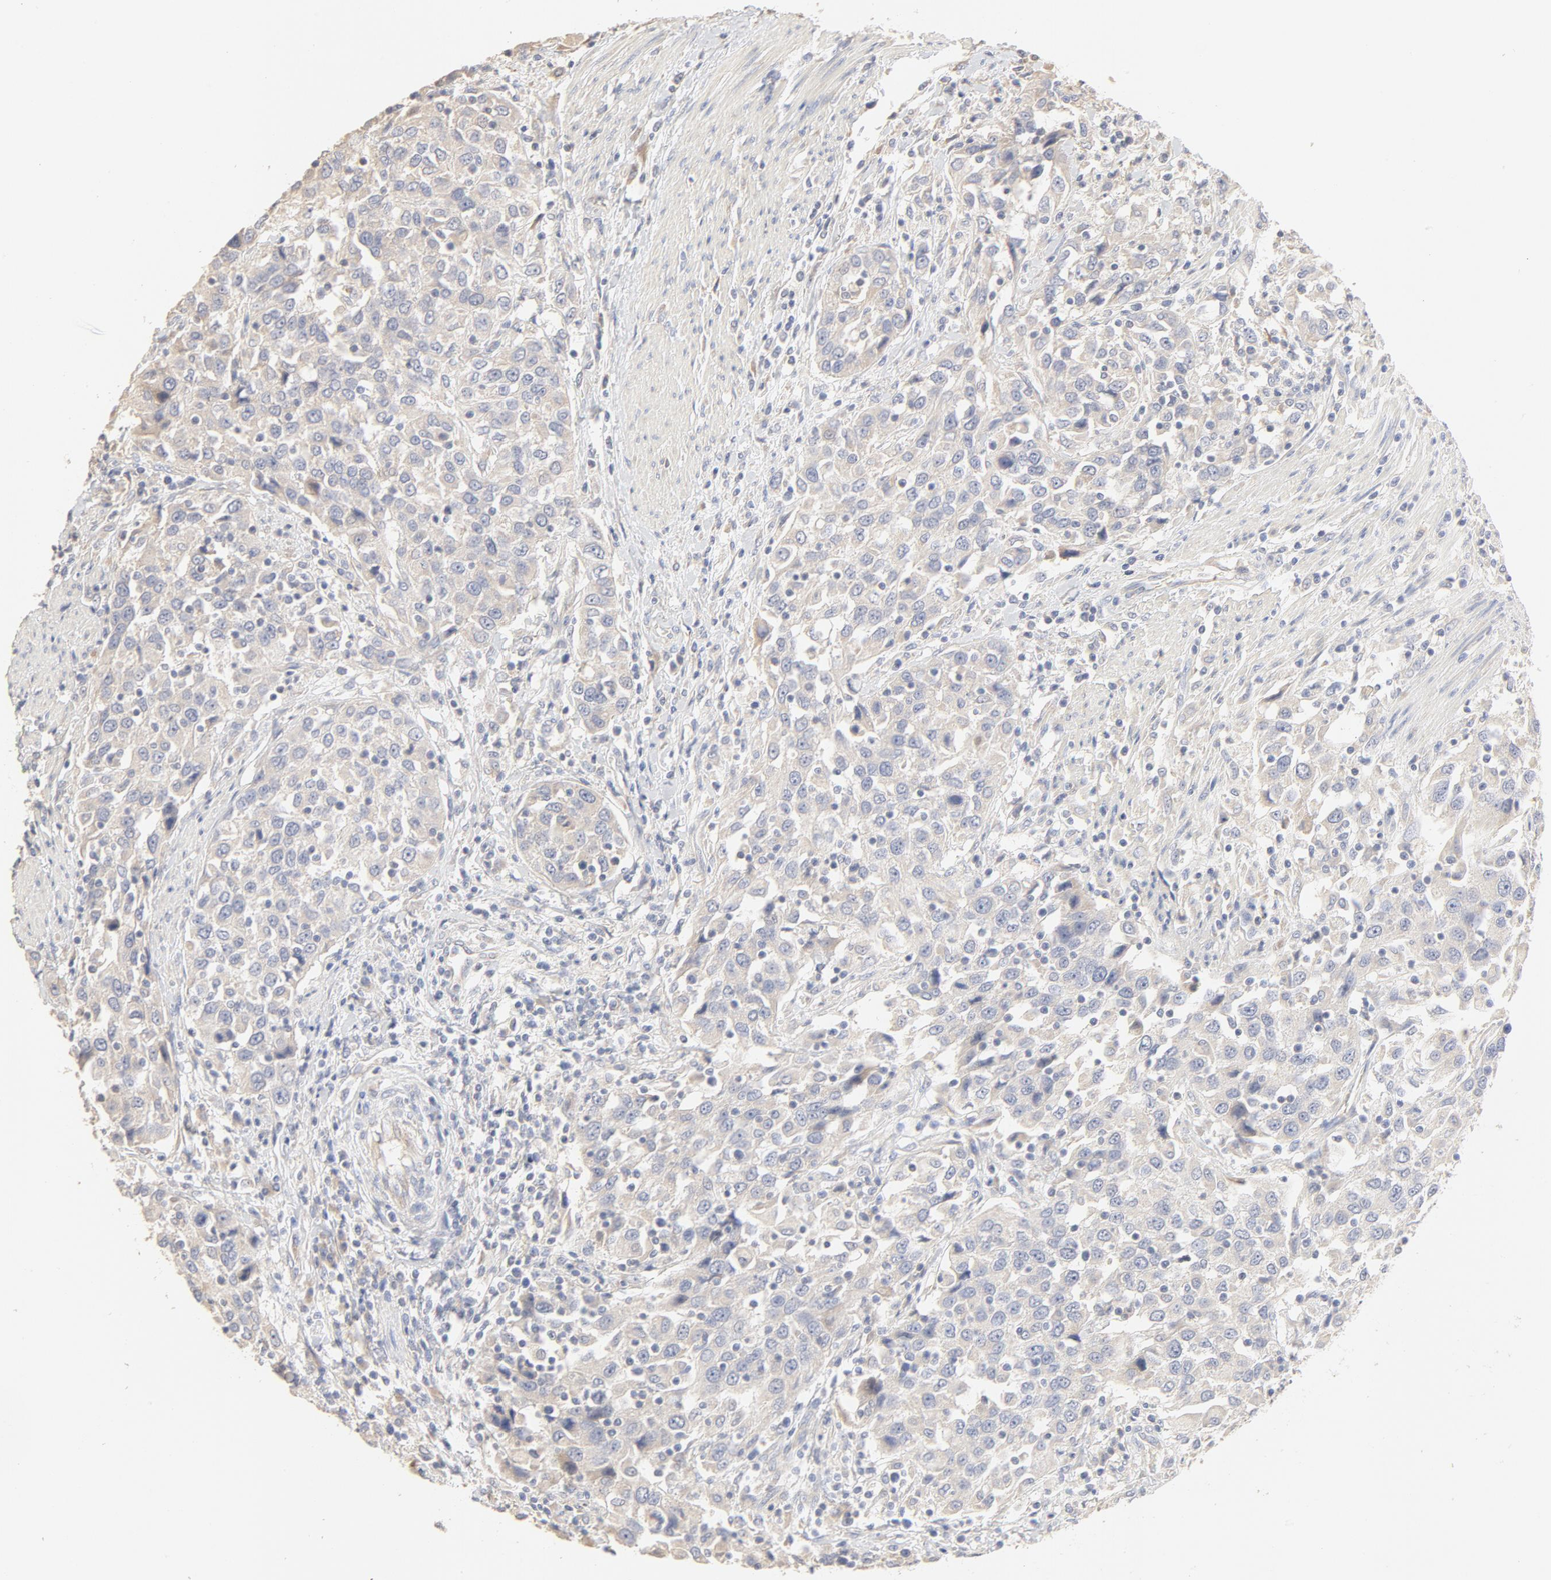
{"staining": {"intensity": "negative", "quantity": "none", "location": "none"}, "tissue": "urothelial cancer", "cell_type": "Tumor cells", "image_type": "cancer", "snomed": [{"axis": "morphology", "description": "Urothelial carcinoma, High grade"}, {"axis": "topography", "description": "Urinary bladder"}], "caption": "This is an immunohistochemistry (IHC) image of urothelial cancer. There is no staining in tumor cells.", "gene": "FCGBP", "patient": {"sex": "female", "age": 80}}